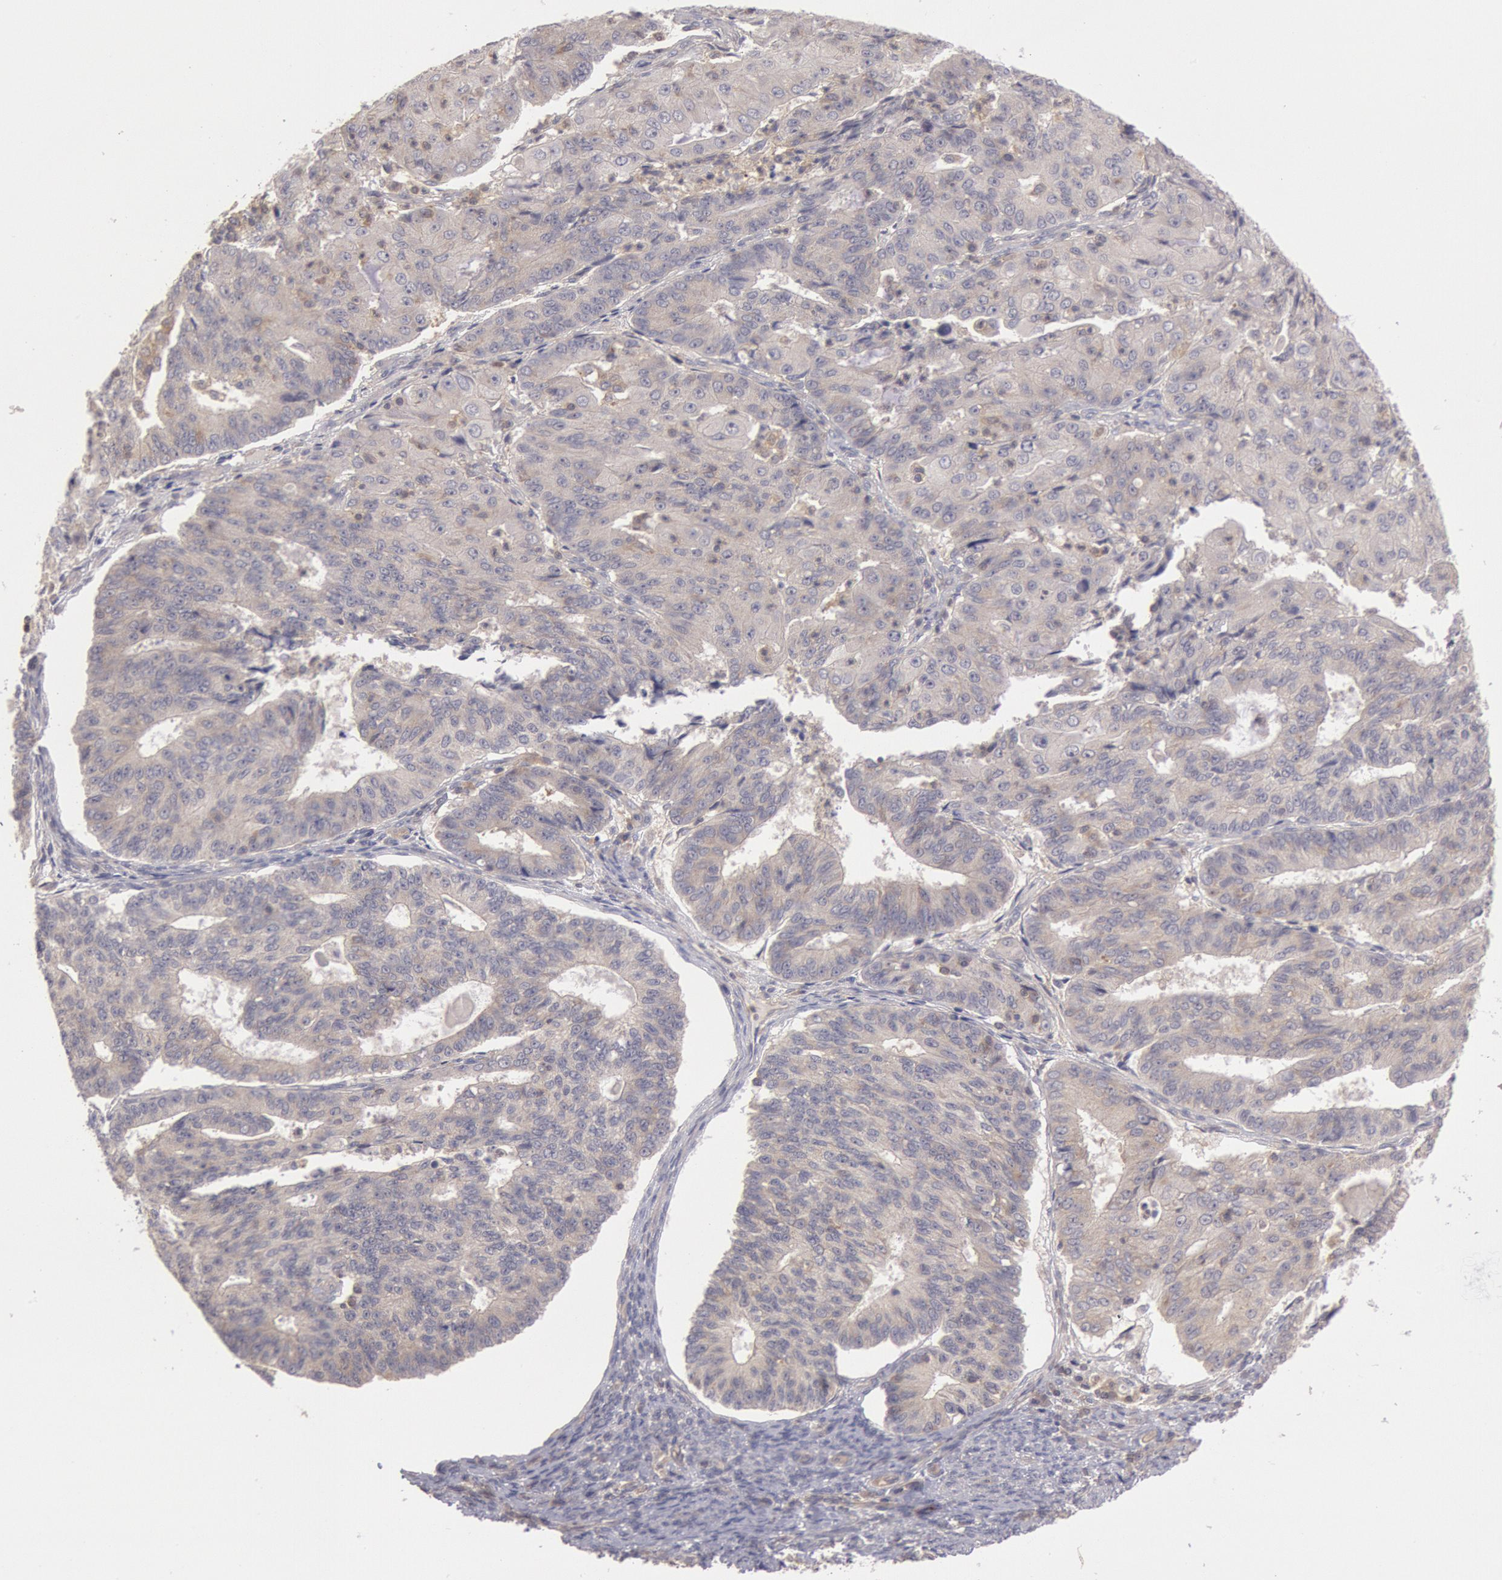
{"staining": {"intensity": "negative", "quantity": "none", "location": "none"}, "tissue": "endometrial cancer", "cell_type": "Tumor cells", "image_type": "cancer", "snomed": [{"axis": "morphology", "description": "Adenocarcinoma, NOS"}, {"axis": "topography", "description": "Endometrium"}], "caption": "DAB immunohistochemical staining of endometrial adenocarcinoma reveals no significant staining in tumor cells.", "gene": "PIK3R1", "patient": {"sex": "female", "age": 56}}